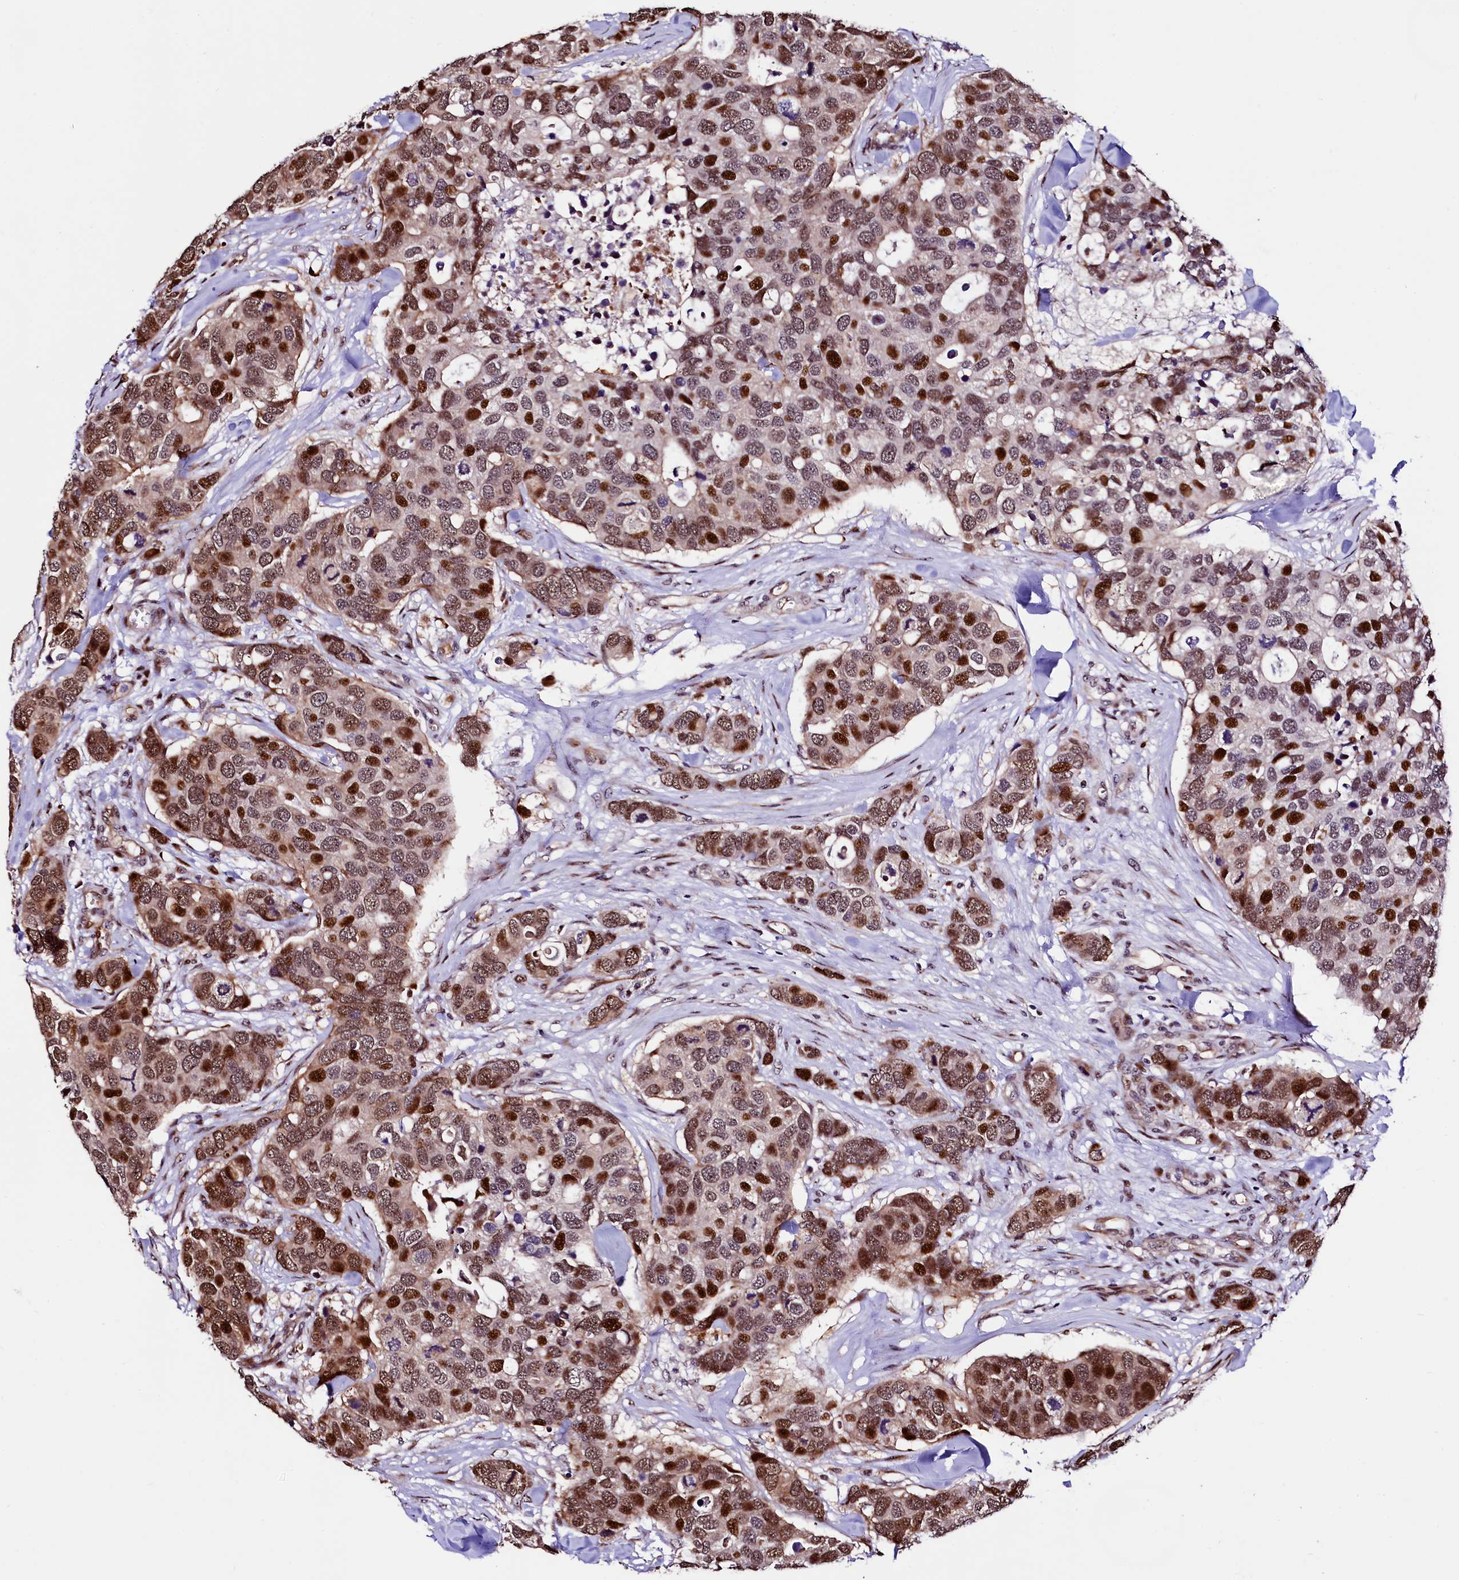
{"staining": {"intensity": "strong", "quantity": "25%-75%", "location": "cytoplasmic/membranous,nuclear"}, "tissue": "breast cancer", "cell_type": "Tumor cells", "image_type": "cancer", "snomed": [{"axis": "morphology", "description": "Duct carcinoma"}, {"axis": "topography", "description": "Breast"}], "caption": "Breast cancer (invasive ductal carcinoma) stained with DAB immunohistochemistry (IHC) demonstrates high levels of strong cytoplasmic/membranous and nuclear positivity in about 25%-75% of tumor cells. (Stains: DAB in brown, nuclei in blue, Microscopy: brightfield microscopy at high magnification).", "gene": "TRMT112", "patient": {"sex": "female", "age": 83}}